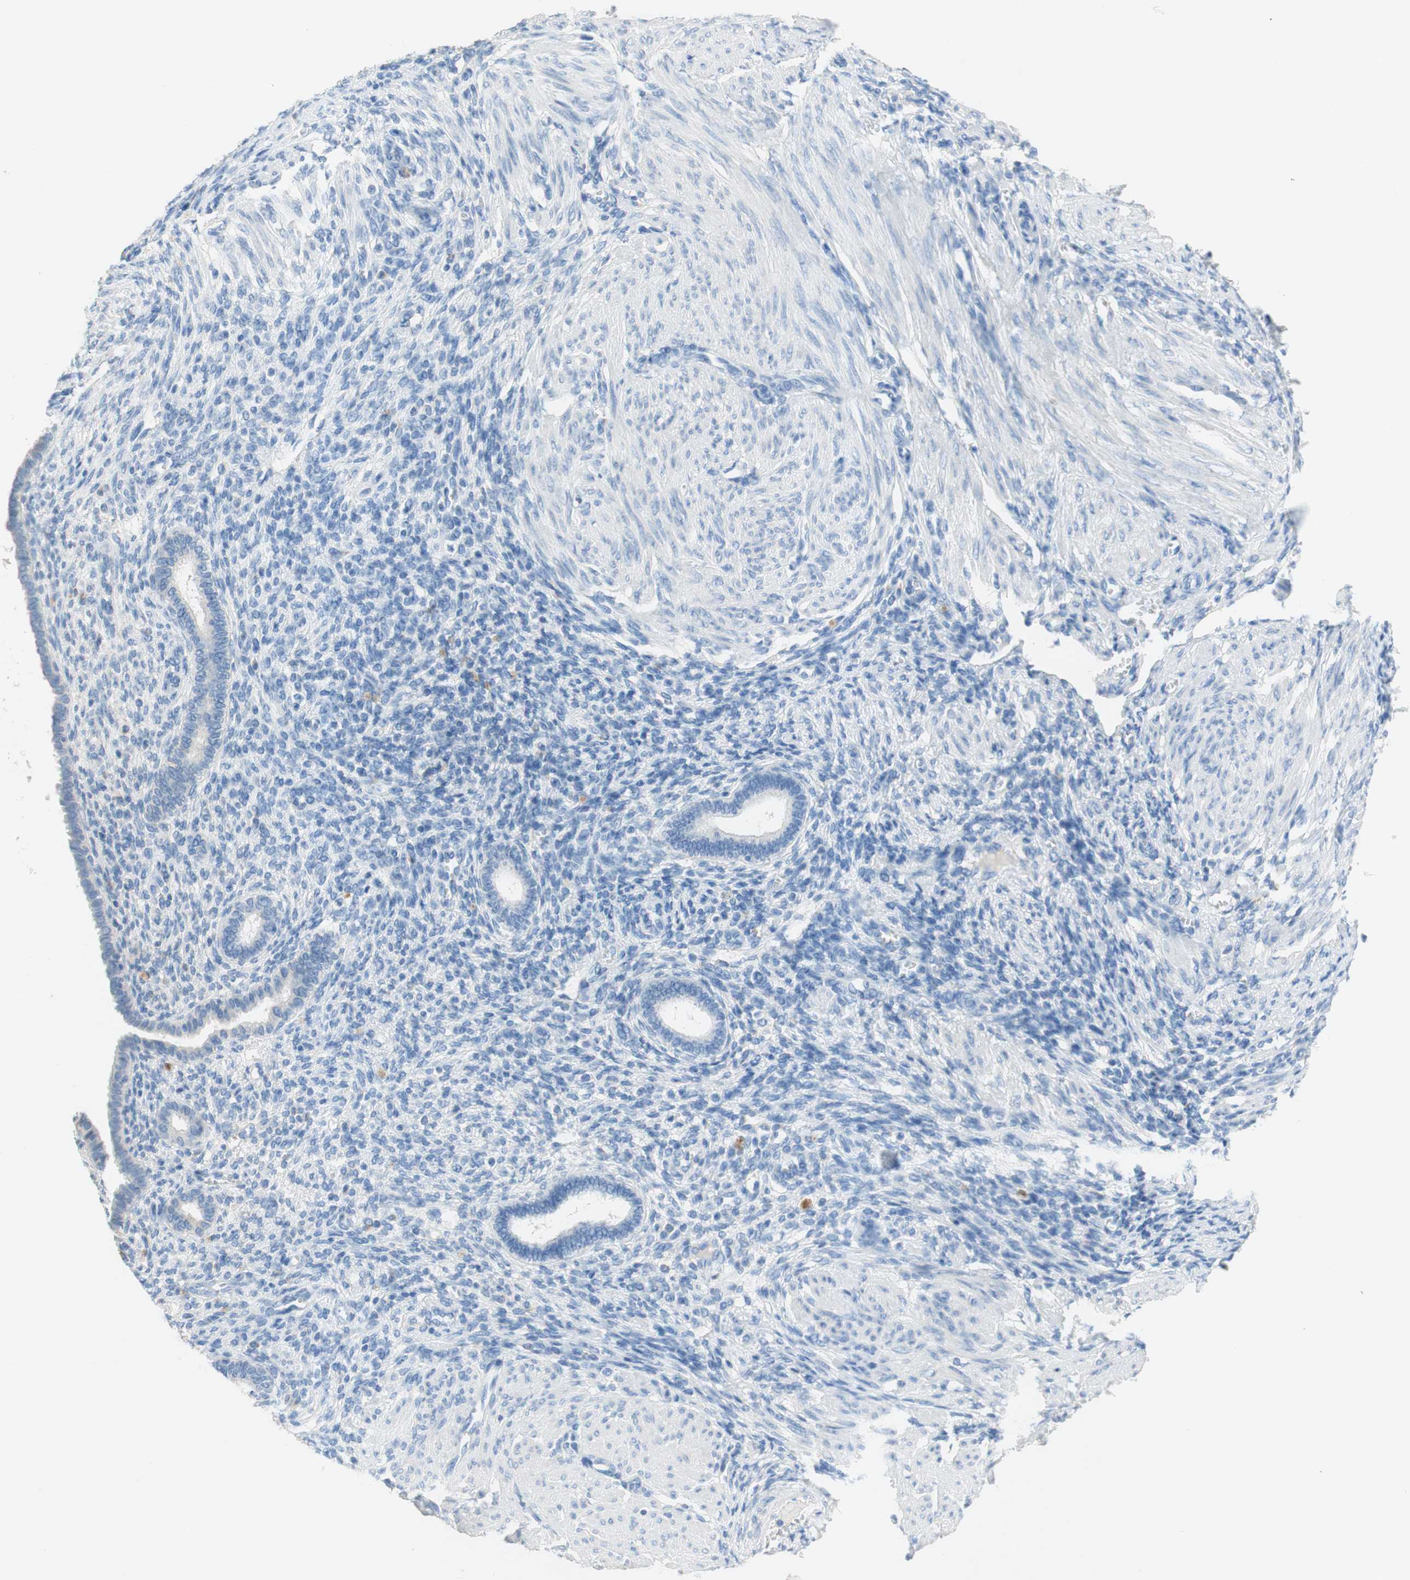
{"staining": {"intensity": "negative", "quantity": "none", "location": "none"}, "tissue": "endometrium", "cell_type": "Cells in endometrial stroma", "image_type": "normal", "snomed": [{"axis": "morphology", "description": "Normal tissue, NOS"}, {"axis": "topography", "description": "Endometrium"}], "caption": "DAB immunohistochemical staining of unremarkable human endometrium shows no significant positivity in cells in endometrial stroma.", "gene": "POLR2J3", "patient": {"sex": "female", "age": 72}}